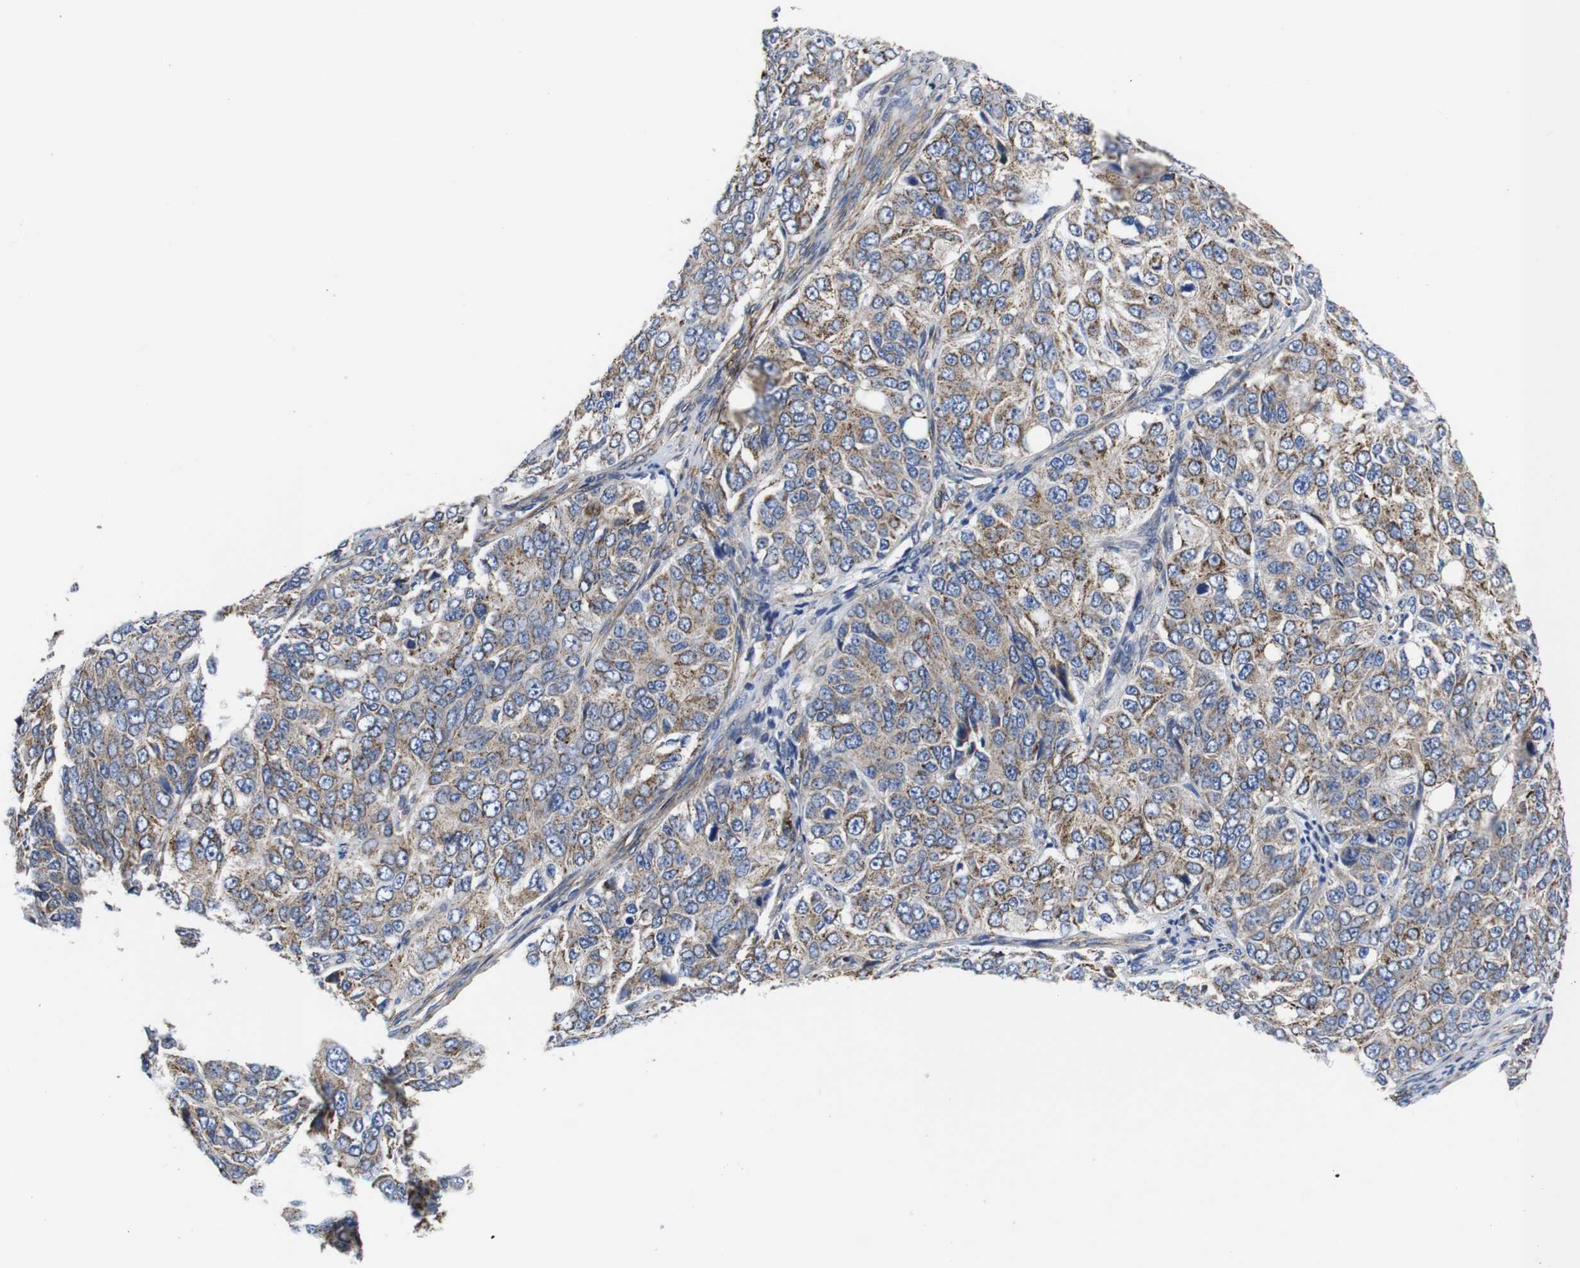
{"staining": {"intensity": "weak", "quantity": "25%-75%", "location": "cytoplasmic/membranous"}, "tissue": "ovarian cancer", "cell_type": "Tumor cells", "image_type": "cancer", "snomed": [{"axis": "morphology", "description": "Carcinoma, endometroid"}, {"axis": "topography", "description": "Ovary"}], "caption": "Immunohistochemical staining of ovarian cancer (endometroid carcinoma) reveals low levels of weak cytoplasmic/membranous protein positivity in approximately 25%-75% of tumor cells. The staining was performed using DAB, with brown indicating positive protein expression. Nuclei are stained blue with hematoxylin.", "gene": "WNT10A", "patient": {"sex": "female", "age": 51}}